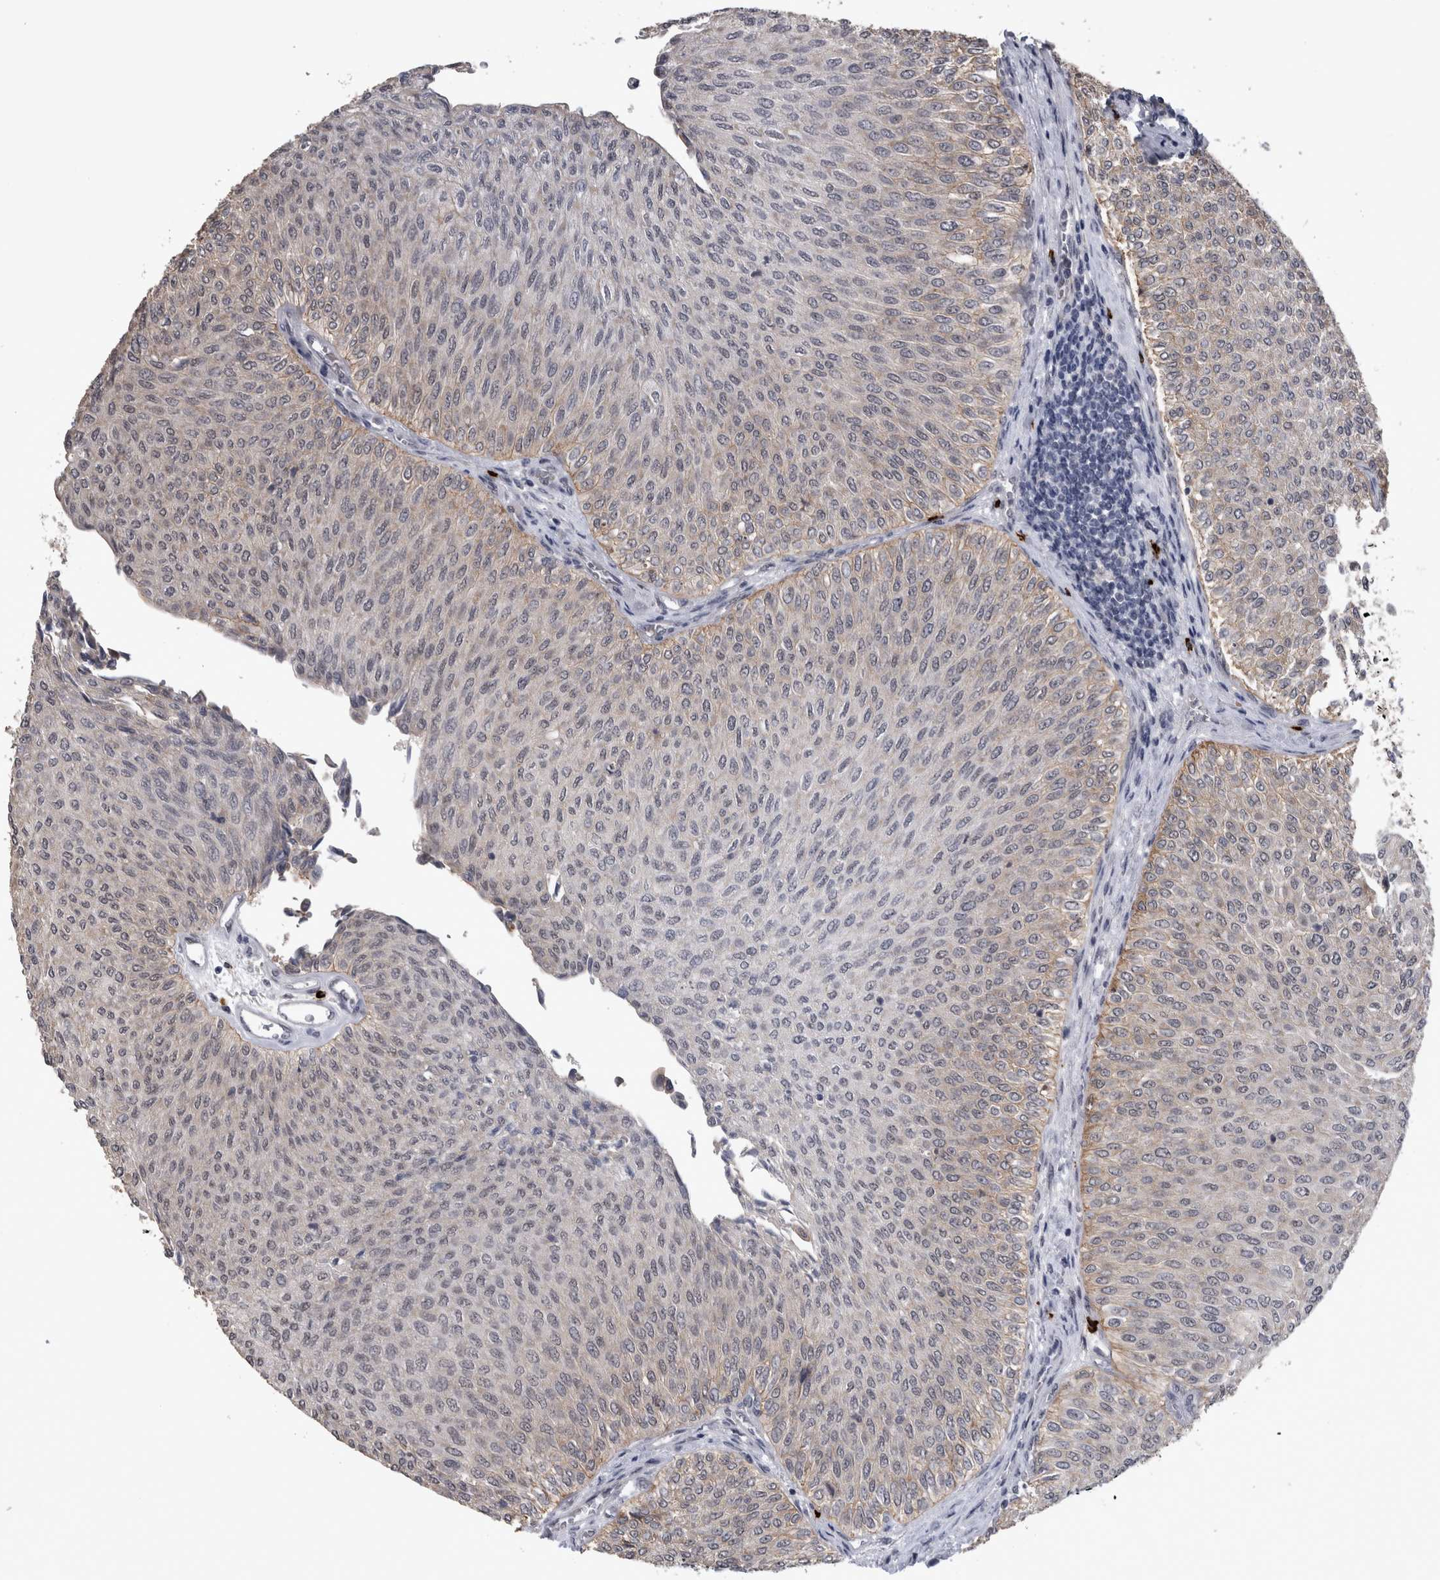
{"staining": {"intensity": "weak", "quantity": "<25%", "location": "cytoplasmic/membranous"}, "tissue": "urothelial cancer", "cell_type": "Tumor cells", "image_type": "cancer", "snomed": [{"axis": "morphology", "description": "Urothelial carcinoma, Low grade"}, {"axis": "topography", "description": "Urinary bladder"}], "caption": "Immunohistochemistry (IHC) of low-grade urothelial carcinoma shows no positivity in tumor cells. Brightfield microscopy of immunohistochemistry (IHC) stained with DAB (brown) and hematoxylin (blue), captured at high magnification.", "gene": "PEBP4", "patient": {"sex": "male", "age": 78}}